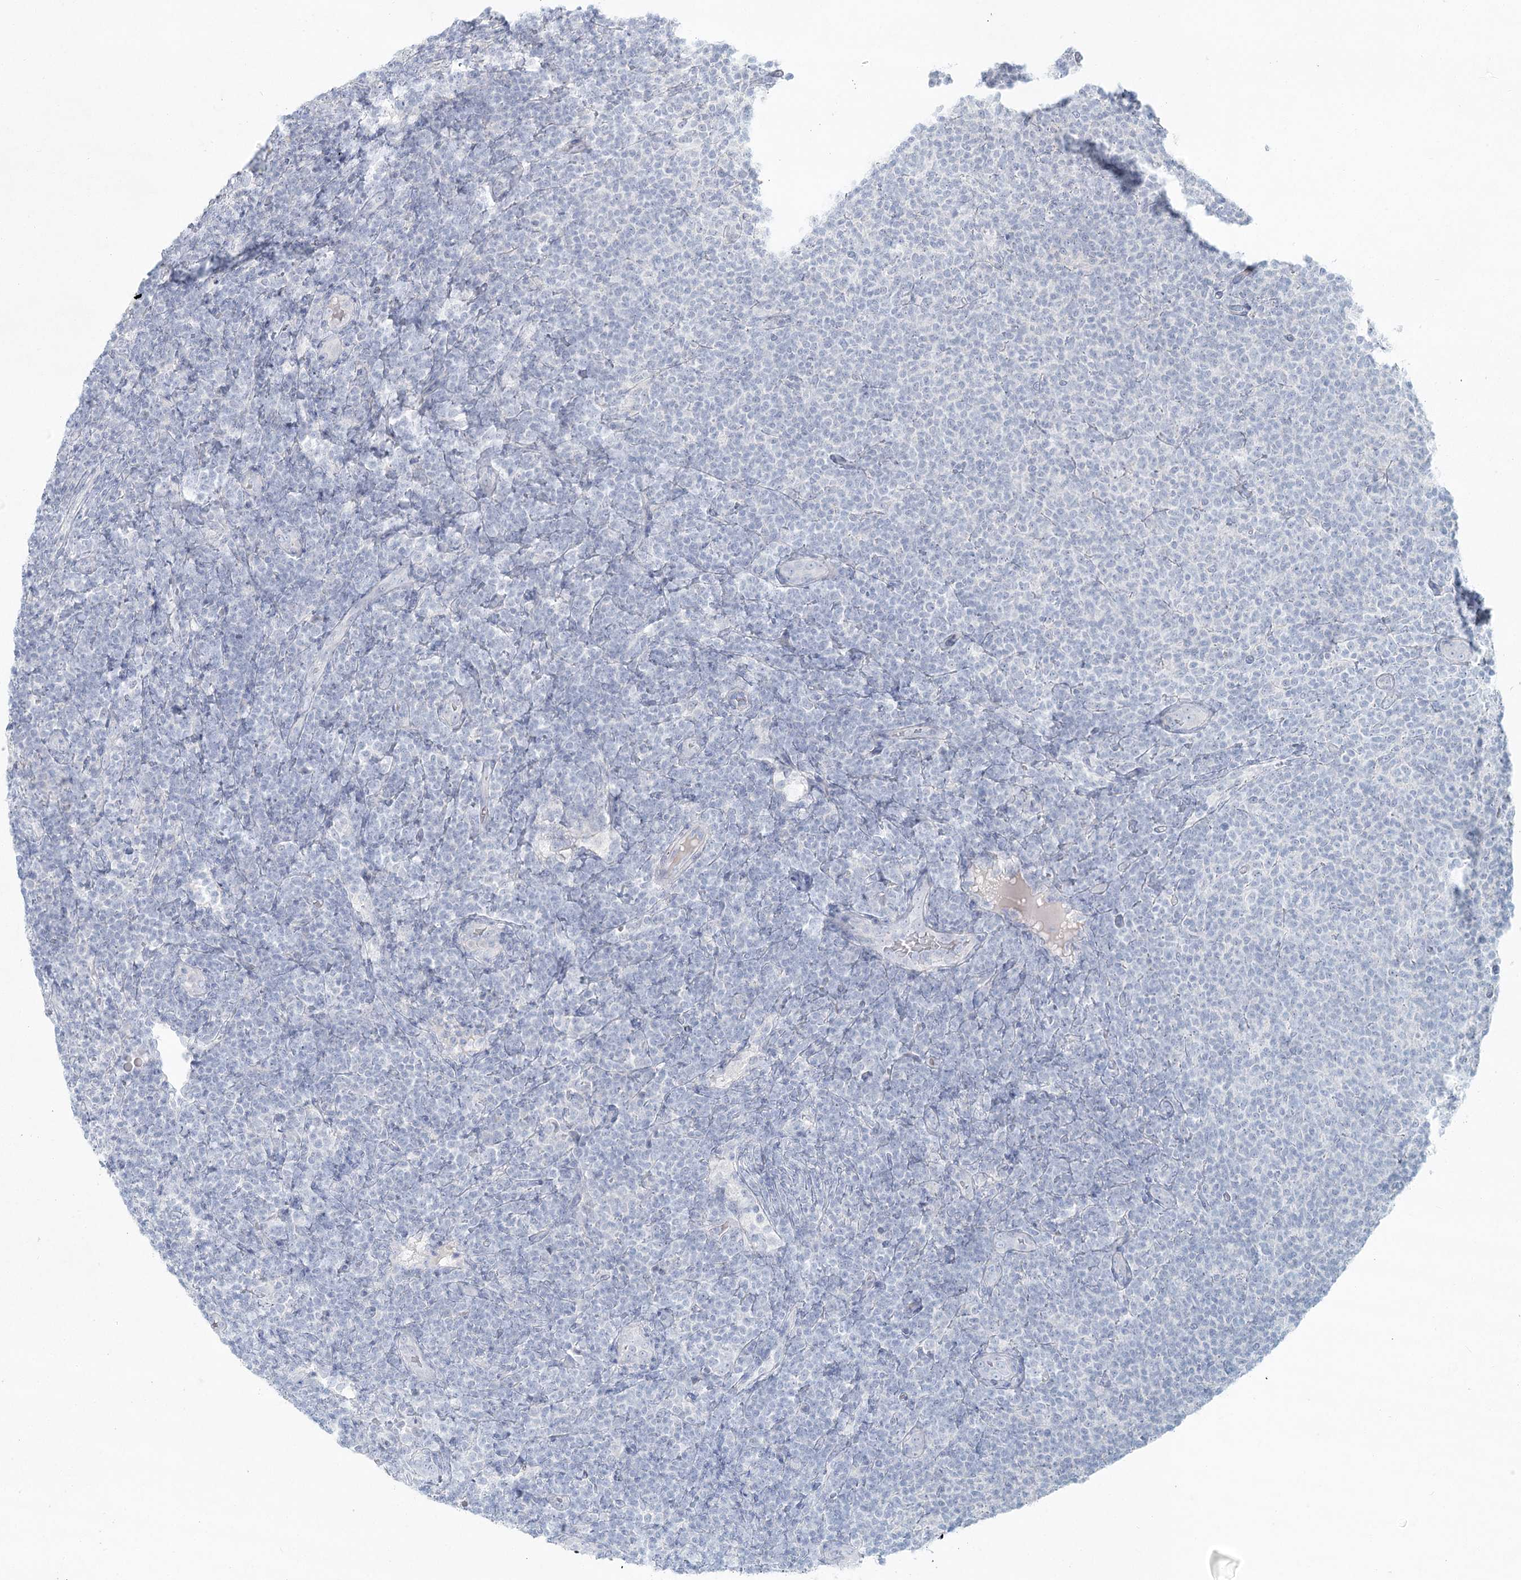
{"staining": {"intensity": "negative", "quantity": "none", "location": "none"}, "tissue": "lymphoma", "cell_type": "Tumor cells", "image_type": "cancer", "snomed": [{"axis": "morphology", "description": "Malignant lymphoma, non-Hodgkin's type, Low grade"}, {"axis": "topography", "description": "Lymph node"}], "caption": "Tumor cells show no significant protein staining in low-grade malignant lymphoma, non-Hodgkin's type.", "gene": "LRP2BP", "patient": {"sex": "male", "age": 66}}